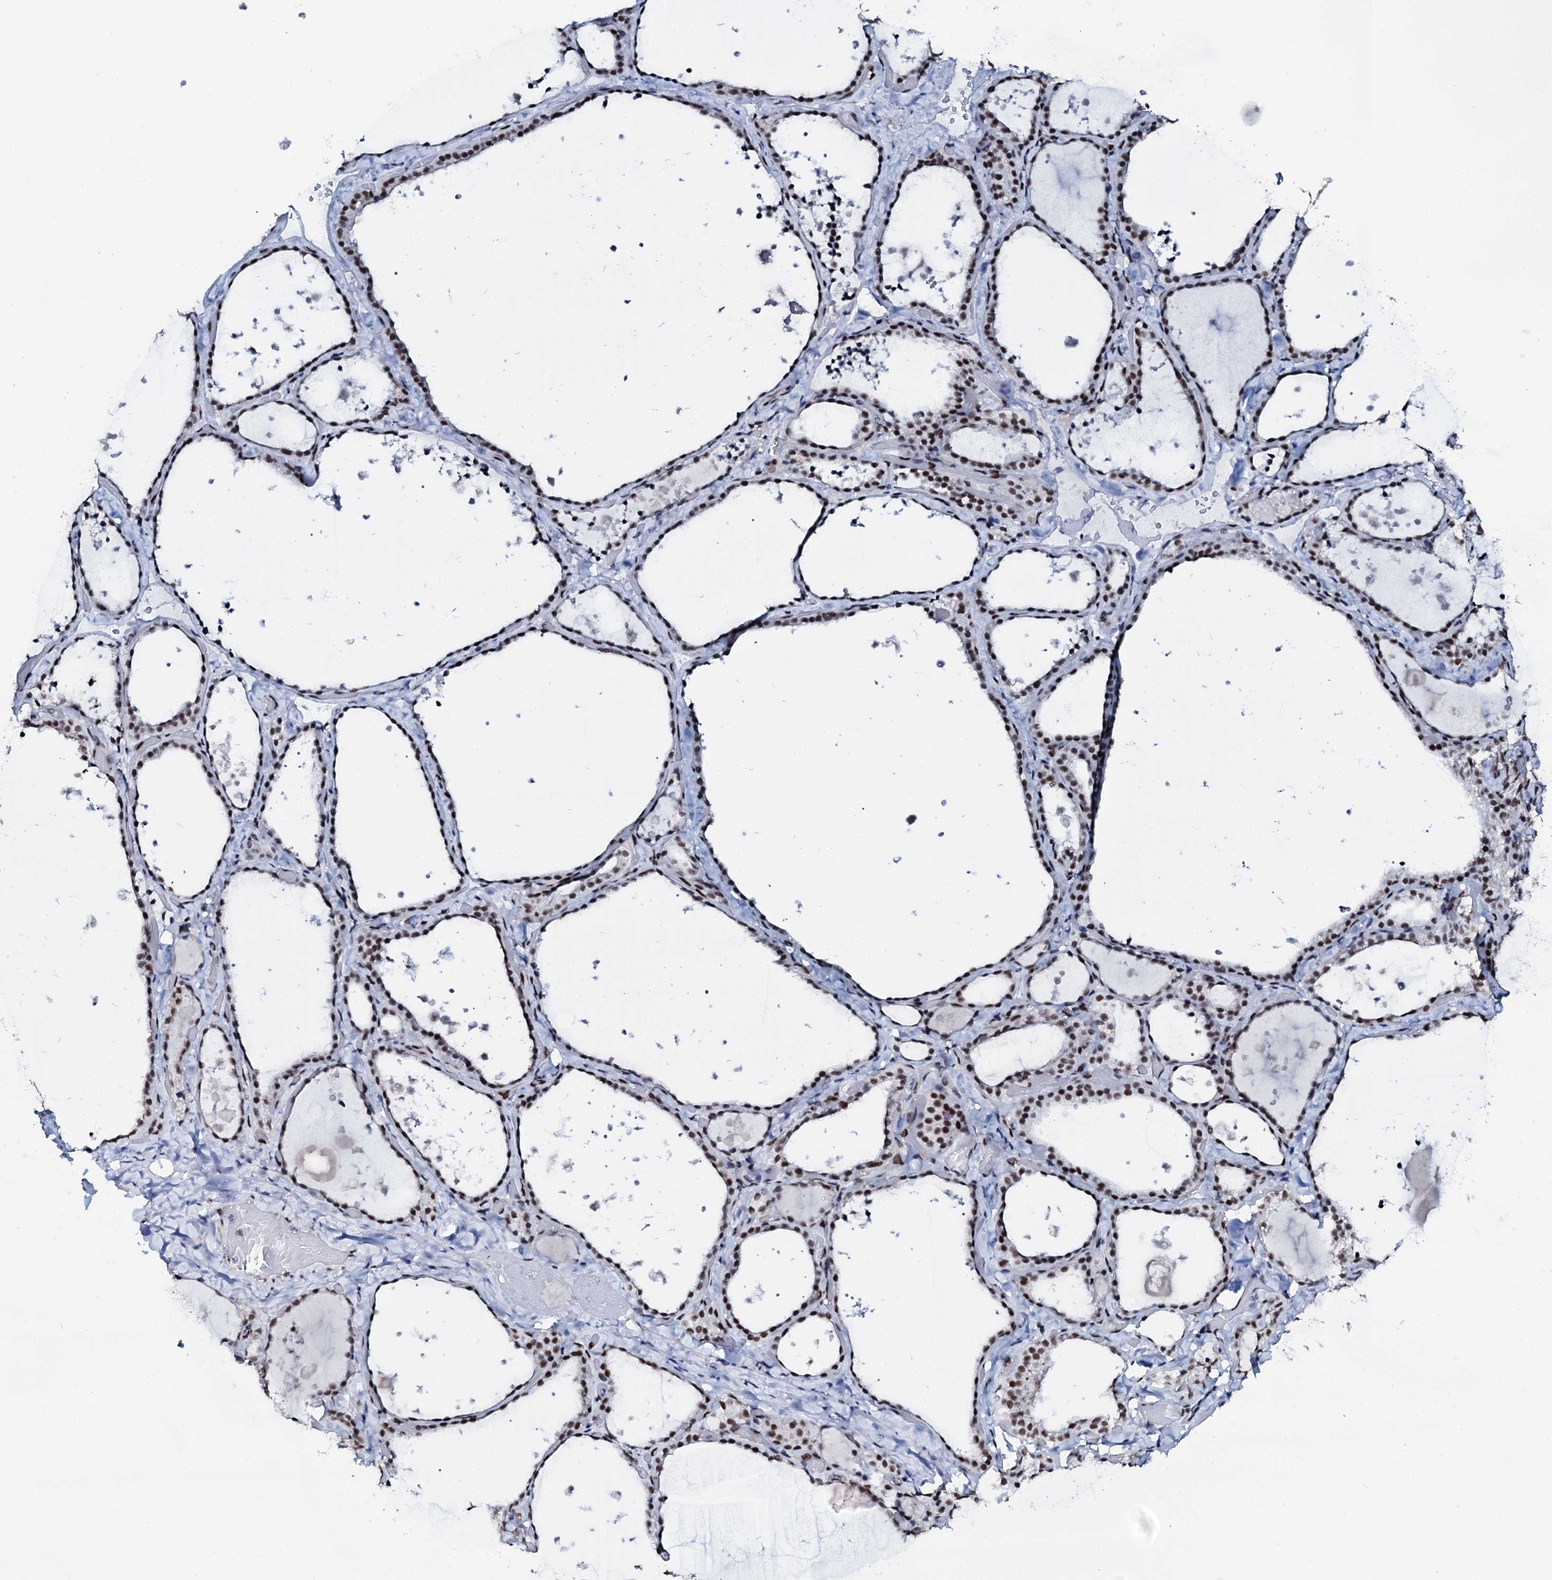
{"staining": {"intensity": "moderate", "quantity": ">75%", "location": "nuclear"}, "tissue": "thyroid gland", "cell_type": "Glandular cells", "image_type": "normal", "snomed": [{"axis": "morphology", "description": "Normal tissue, NOS"}, {"axis": "topography", "description": "Thyroid gland"}], "caption": "This is an image of immunohistochemistry (IHC) staining of unremarkable thyroid gland, which shows moderate staining in the nuclear of glandular cells.", "gene": "NKAPD1", "patient": {"sex": "female", "age": 44}}